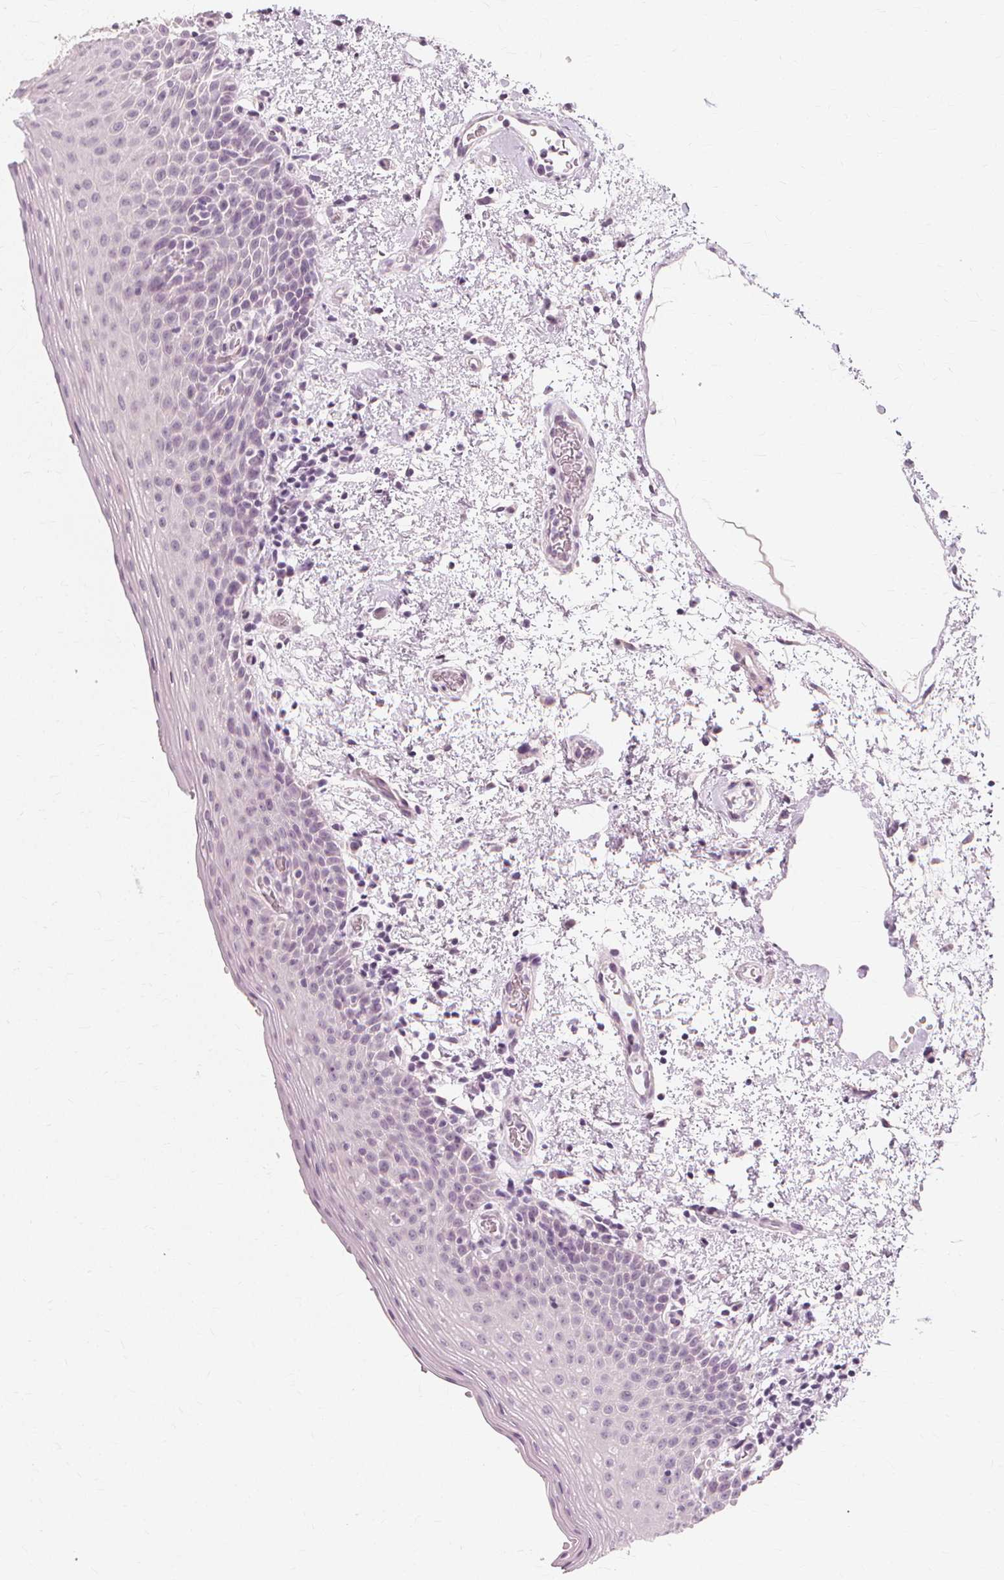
{"staining": {"intensity": "negative", "quantity": "none", "location": "none"}, "tissue": "oral mucosa", "cell_type": "Squamous epithelial cells", "image_type": "normal", "snomed": [{"axis": "morphology", "description": "Normal tissue, NOS"}, {"axis": "topography", "description": "Oral tissue"}, {"axis": "topography", "description": "Head-Neck"}], "caption": "Immunohistochemistry (IHC) of normal oral mucosa shows no expression in squamous epithelial cells.", "gene": "NXPE1", "patient": {"sex": "female", "age": 55}}